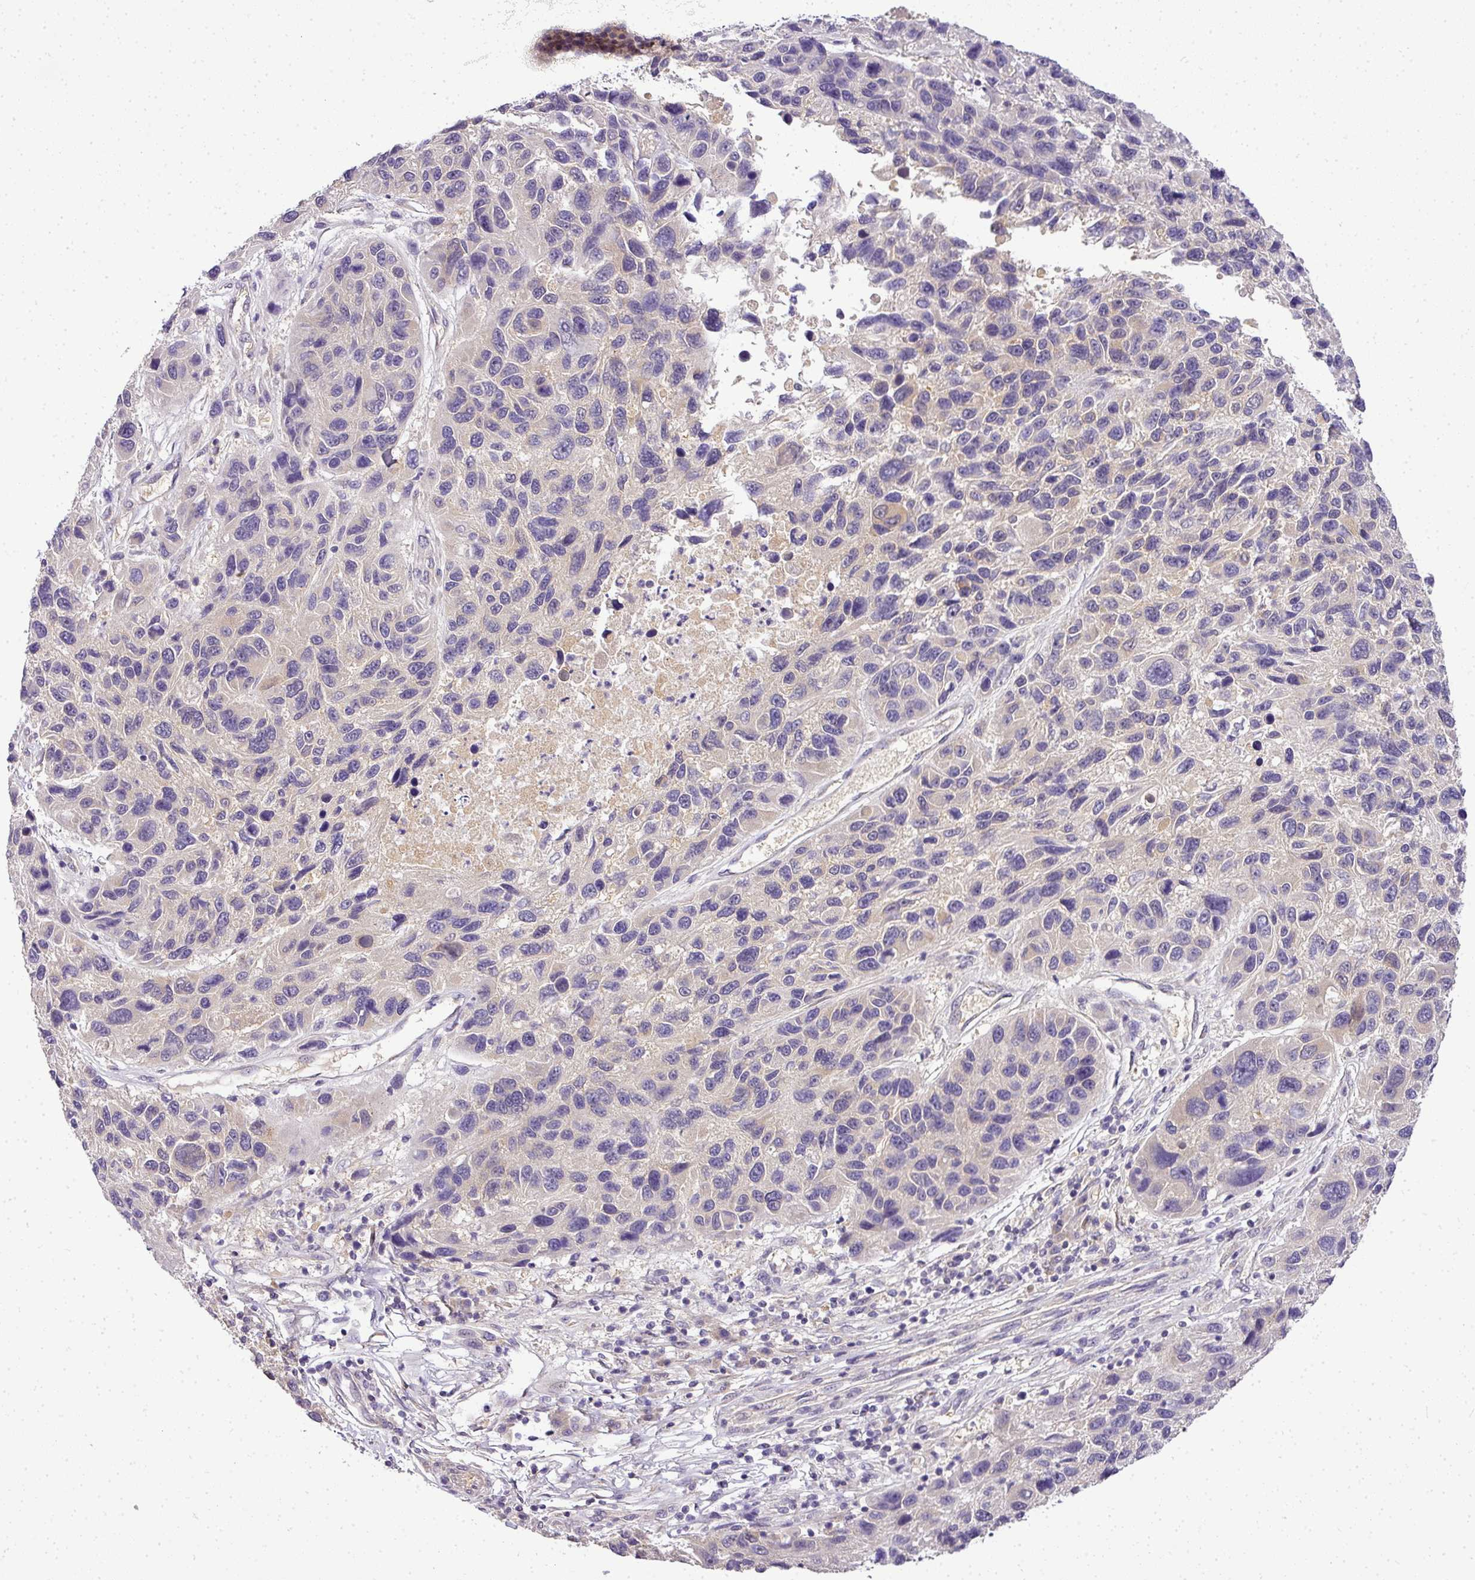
{"staining": {"intensity": "negative", "quantity": "none", "location": "none"}, "tissue": "melanoma", "cell_type": "Tumor cells", "image_type": "cancer", "snomed": [{"axis": "morphology", "description": "Malignant melanoma, NOS"}, {"axis": "topography", "description": "Skin"}], "caption": "Melanoma was stained to show a protein in brown. There is no significant positivity in tumor cells.", "gene": "ADH5", "patient": {"sex": "male", "age": 53}}